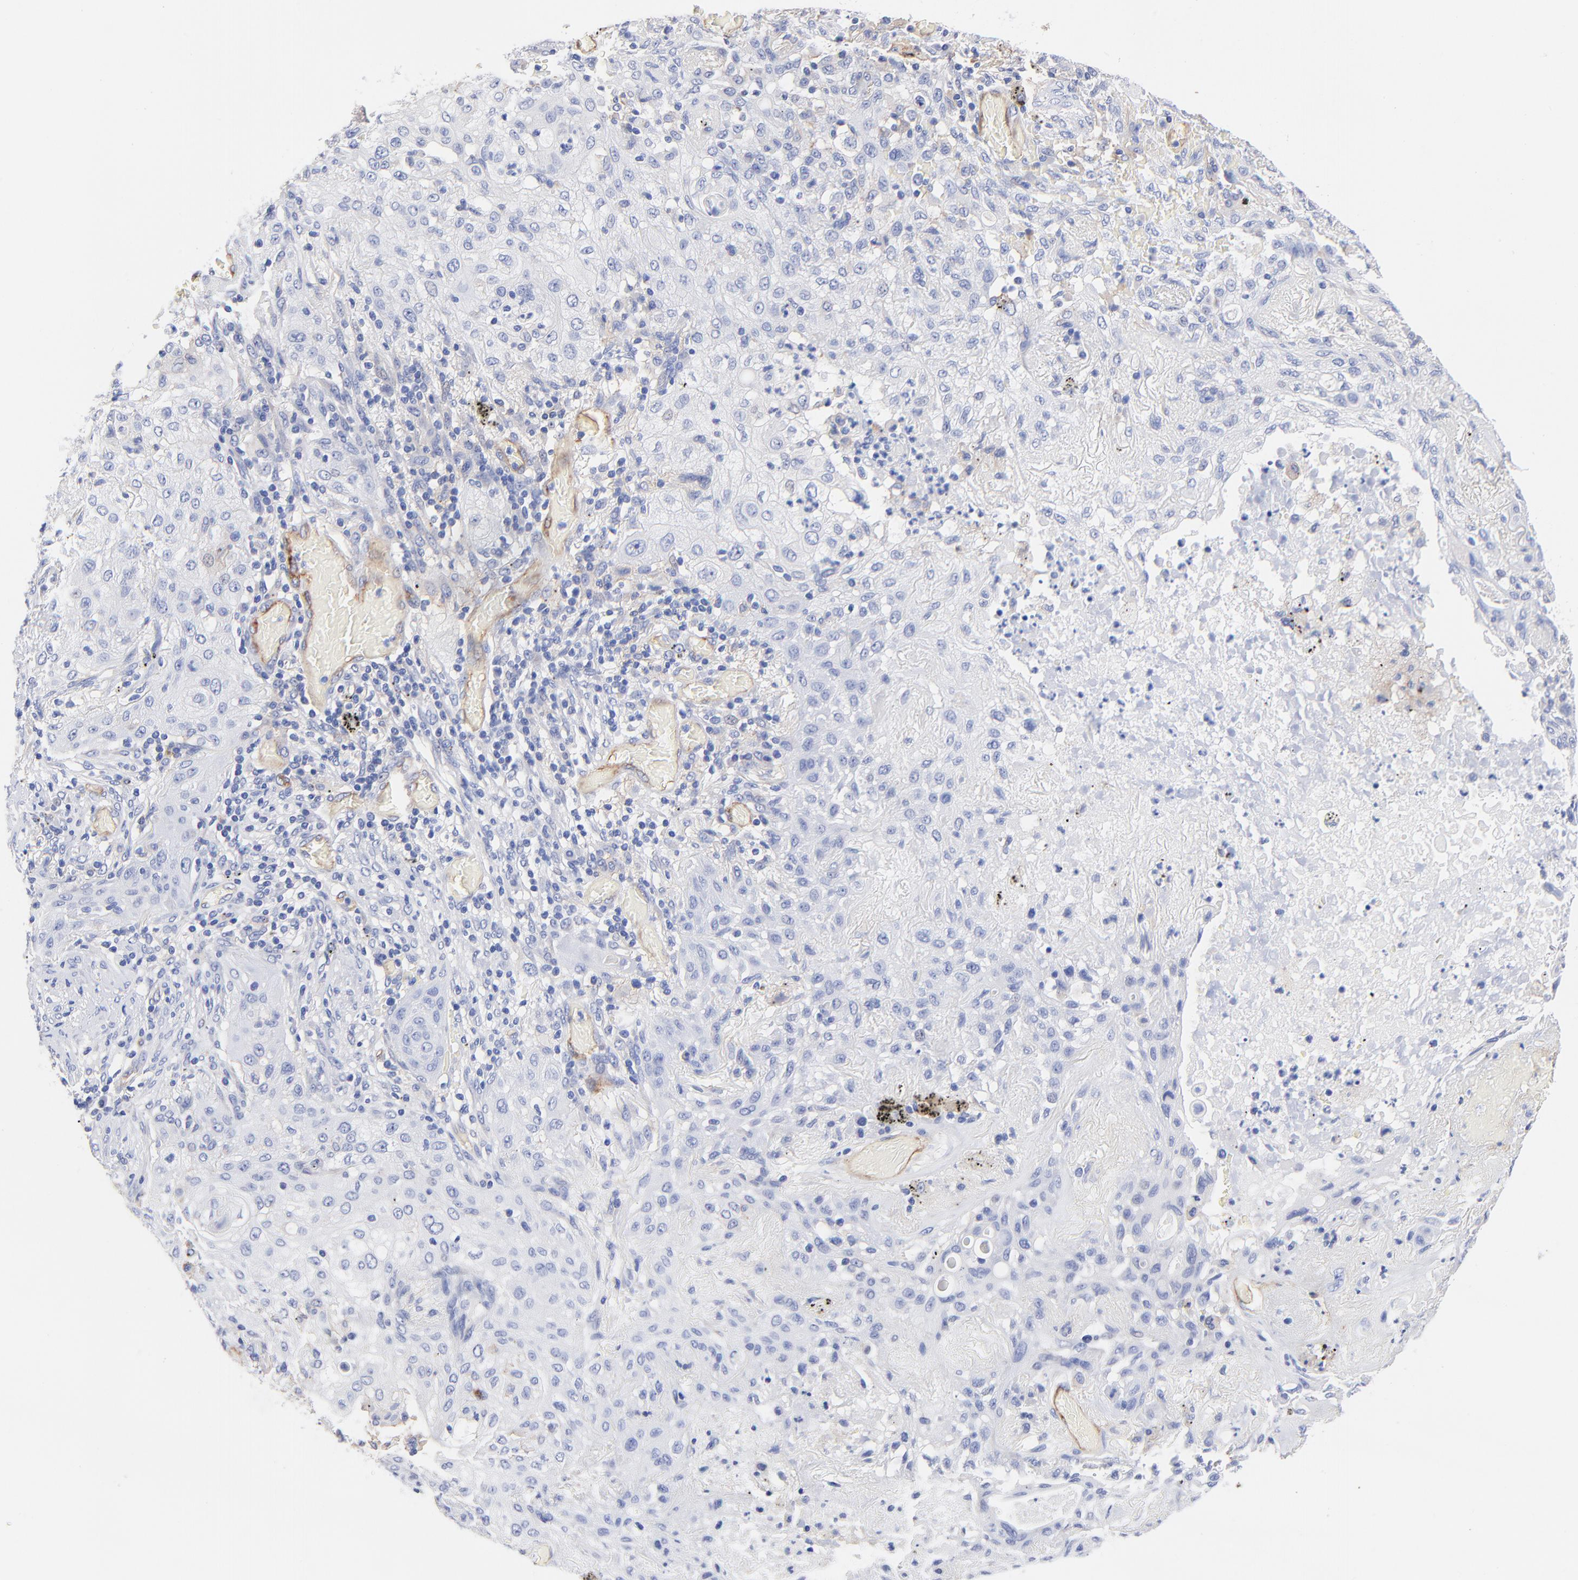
{"staining": {"intensity": "negative", "quantity": "none", "location": "none"}, "tissue": "lung cancer", "cell_type": "Tumor cells", "image_type": "cancer", "snomed": [{"axis": "morphology", "description": "Squamous cell carcinoma, NOS"}, {"axis": "topography", "description": "Lung"}], "caption": "IHC micrograph of neoplastic tissue: human lung cancer (squamous cell carcinoma) stained with DAB reveals no significant protein staining in tumor cells.", "gene": "SLC44A2", "patient": {"sex": "female", "age": 47}}